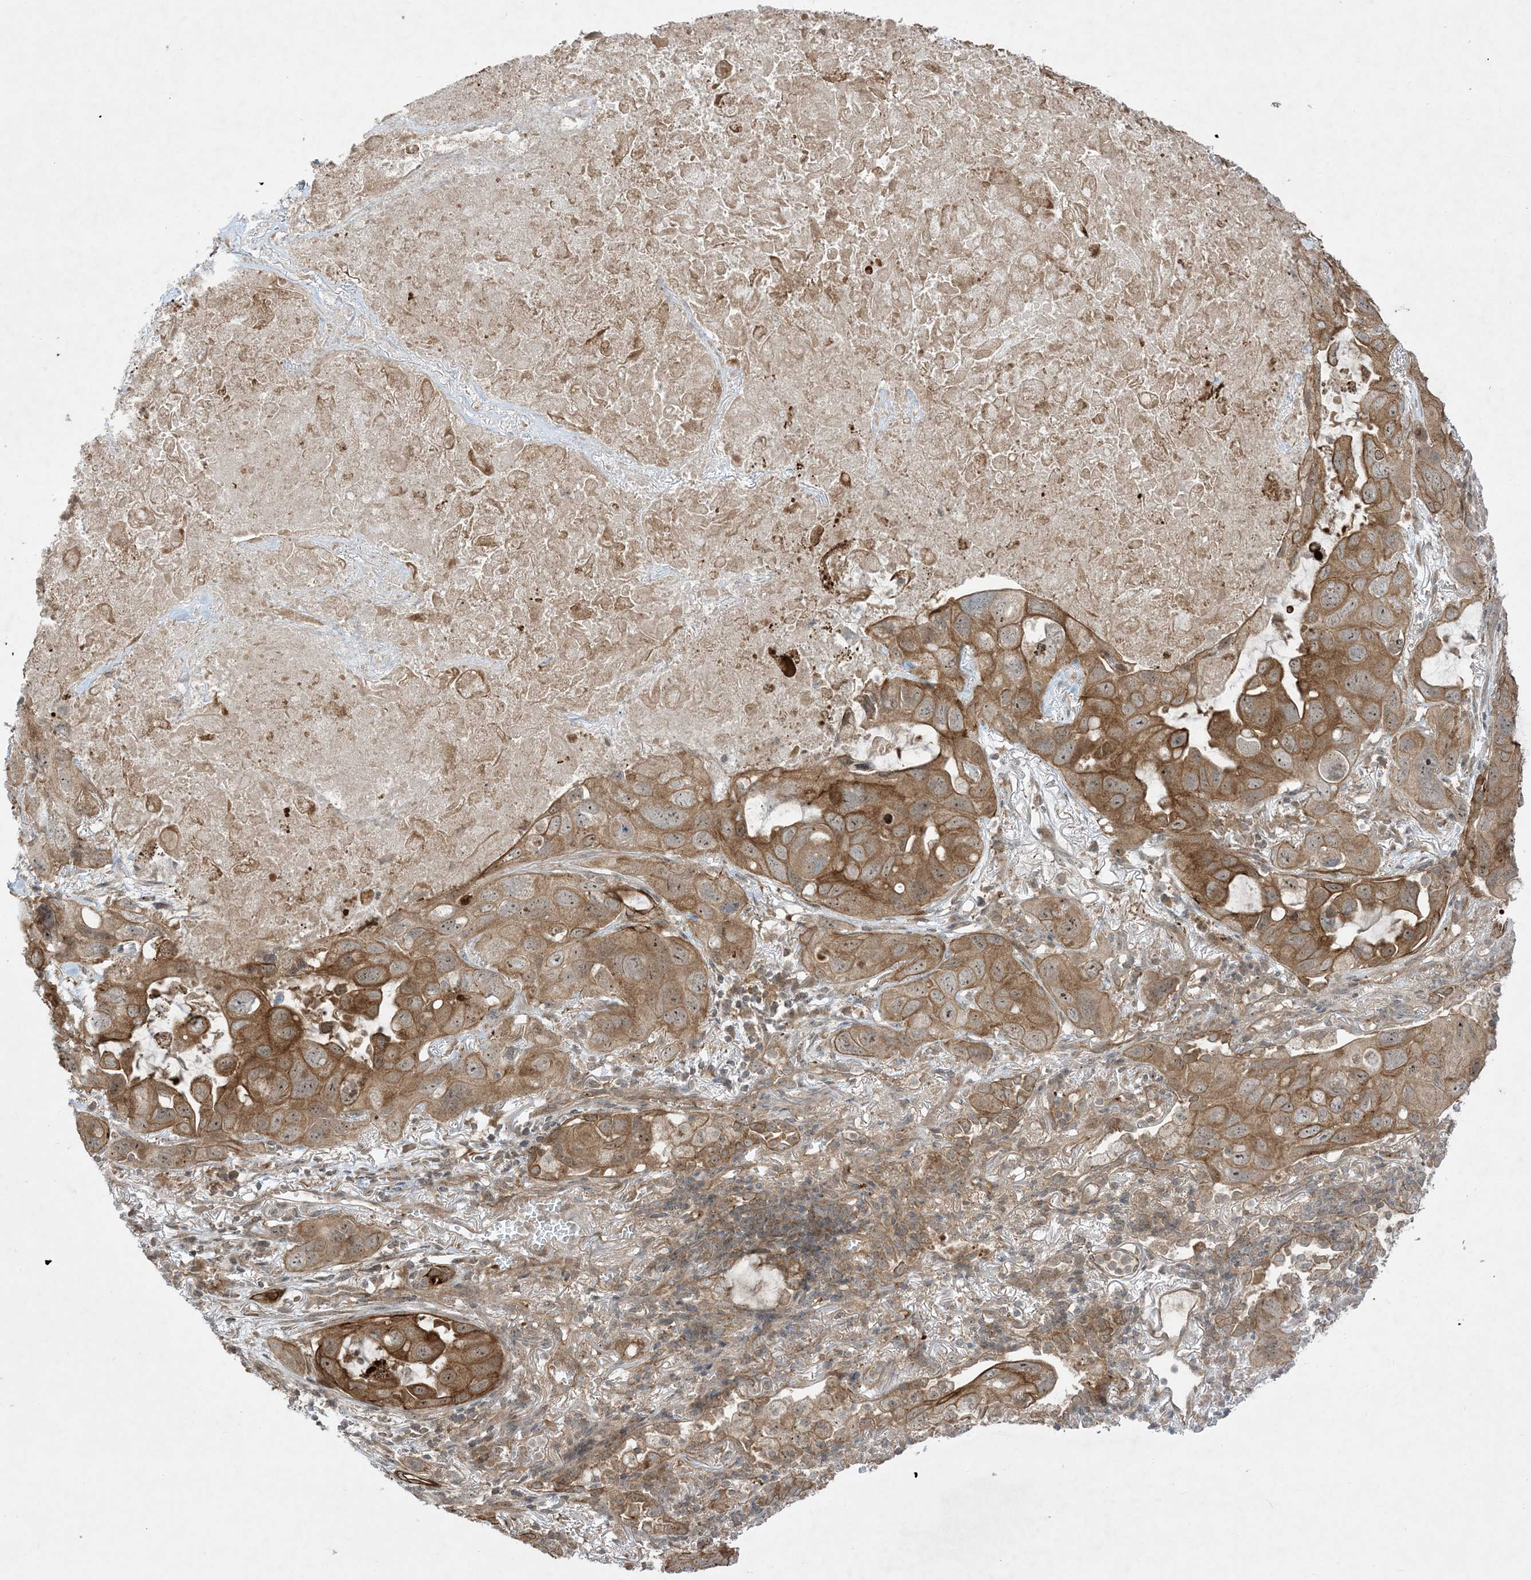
{"staining": {"intensity": "moderate", "quantity": ">75%", "location": "cytoplasmic/membranous,nuclear"}, "tissue": "lung cancer", "cell_type": "Tumor cells", "image_type": "cancer", "snomed": [{"axis": "morphology", "description": "Squamous cell carcinoma, NOS"}, {"axis": "topography", "description": "Lung"}], "caption": "This micrograph exhibits squamous cell carcinoma (lung) stained with IHC to label a protein in brown. The cytoplasmic/membranous and nuclear of tumor cells show moderate positivity for the protein. Nuclei are counter-stained blue.", "gene": "SOGA3", "patient": {"sex": "female", "age": 73}}